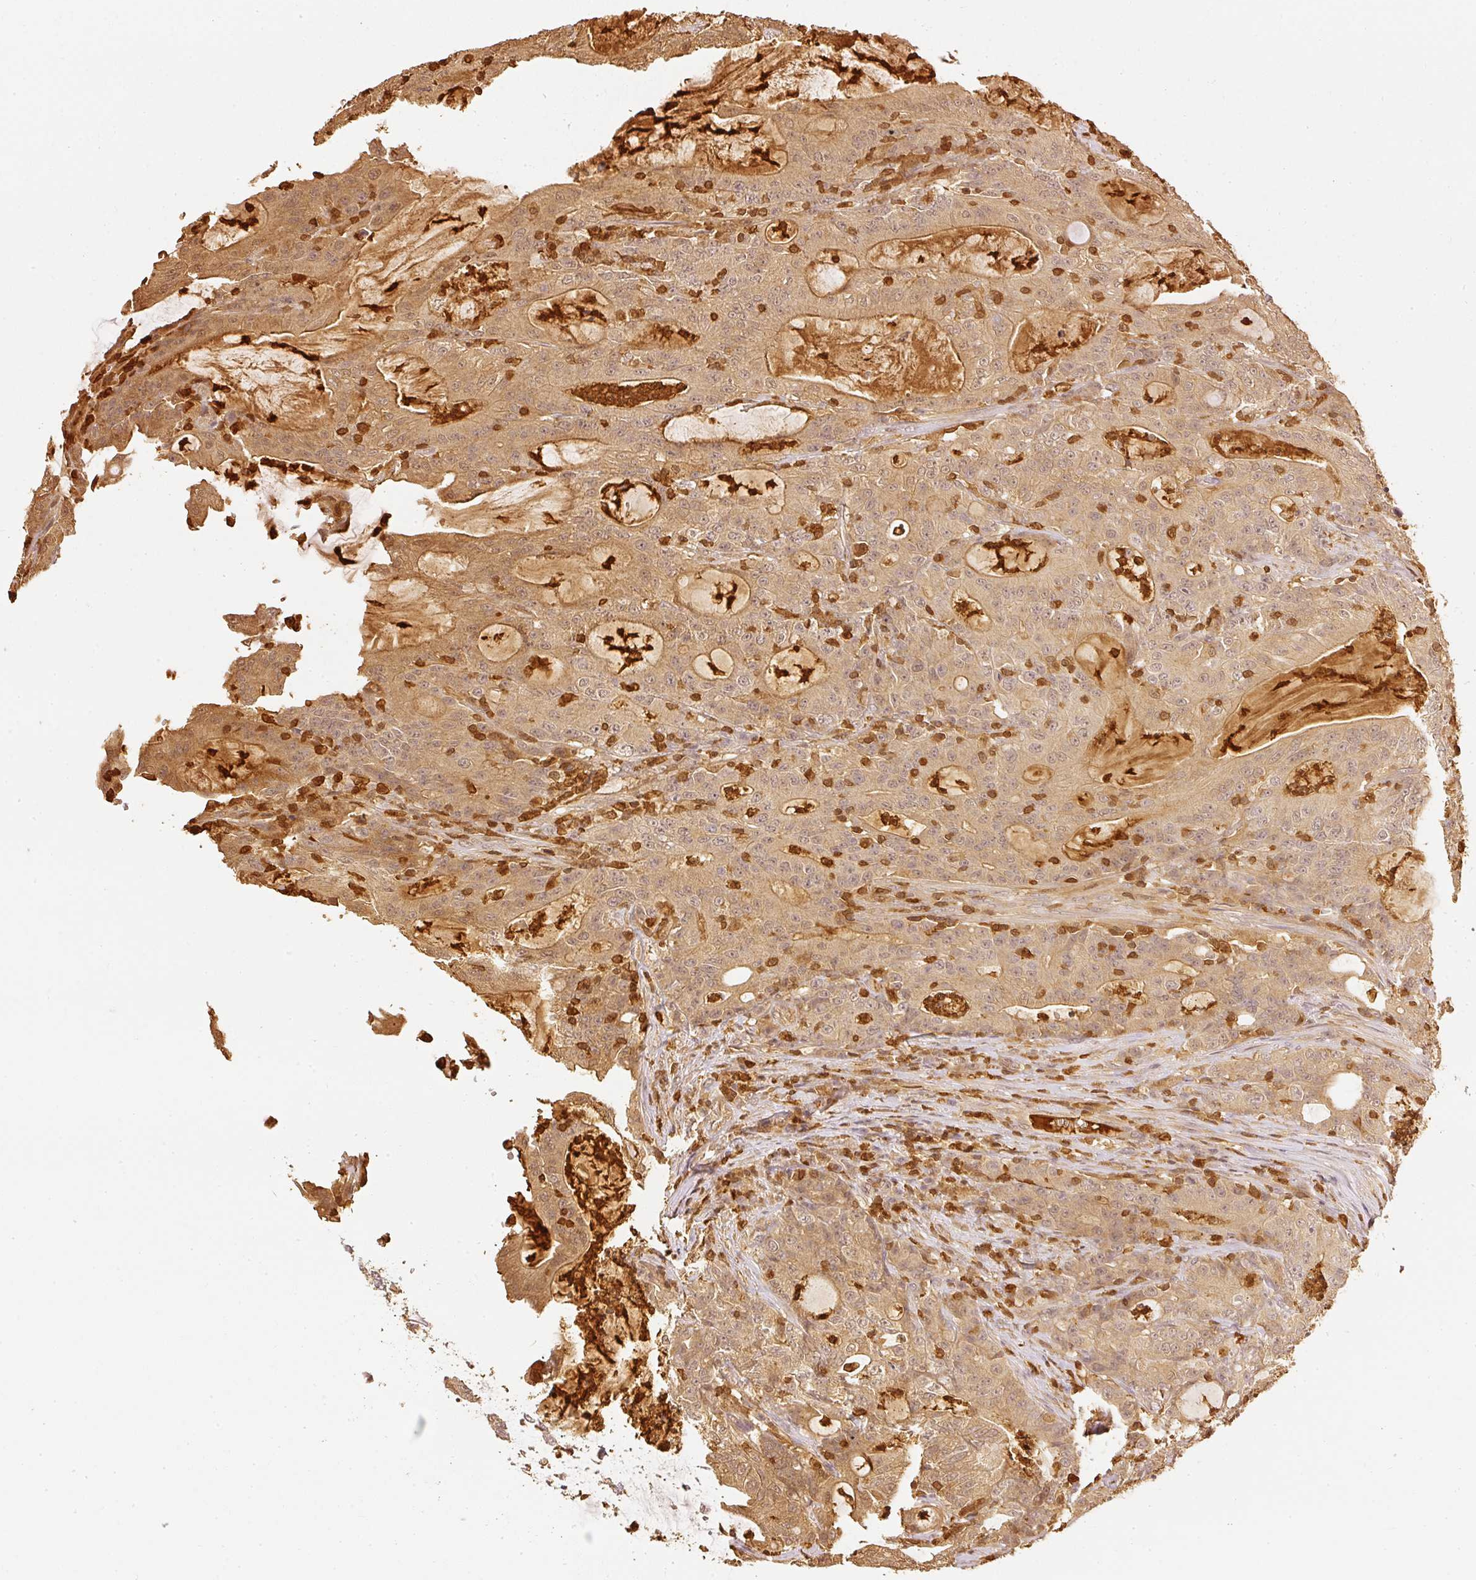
{"staining": {"intensity": "weak", "quantity": ">75%", "location": "cytoplasmic/membranous"}, "tissue": "colorectal cancer", "cell_type": "Tumor cells", "image_type": "cancer", "snomed": [{"axis": "morphology", "description": "Adenocarcinoma, NOS"}, {"axis": "topography", "description": "Colon"}], "caption": "Colorectal cancer stained for a protein (brown) exhibits weak cytoplasmic/membranous positive staining in about >75% of tumor cells.", "gene": "PFN1", "patient": {"sex": "male", "age": 83}}